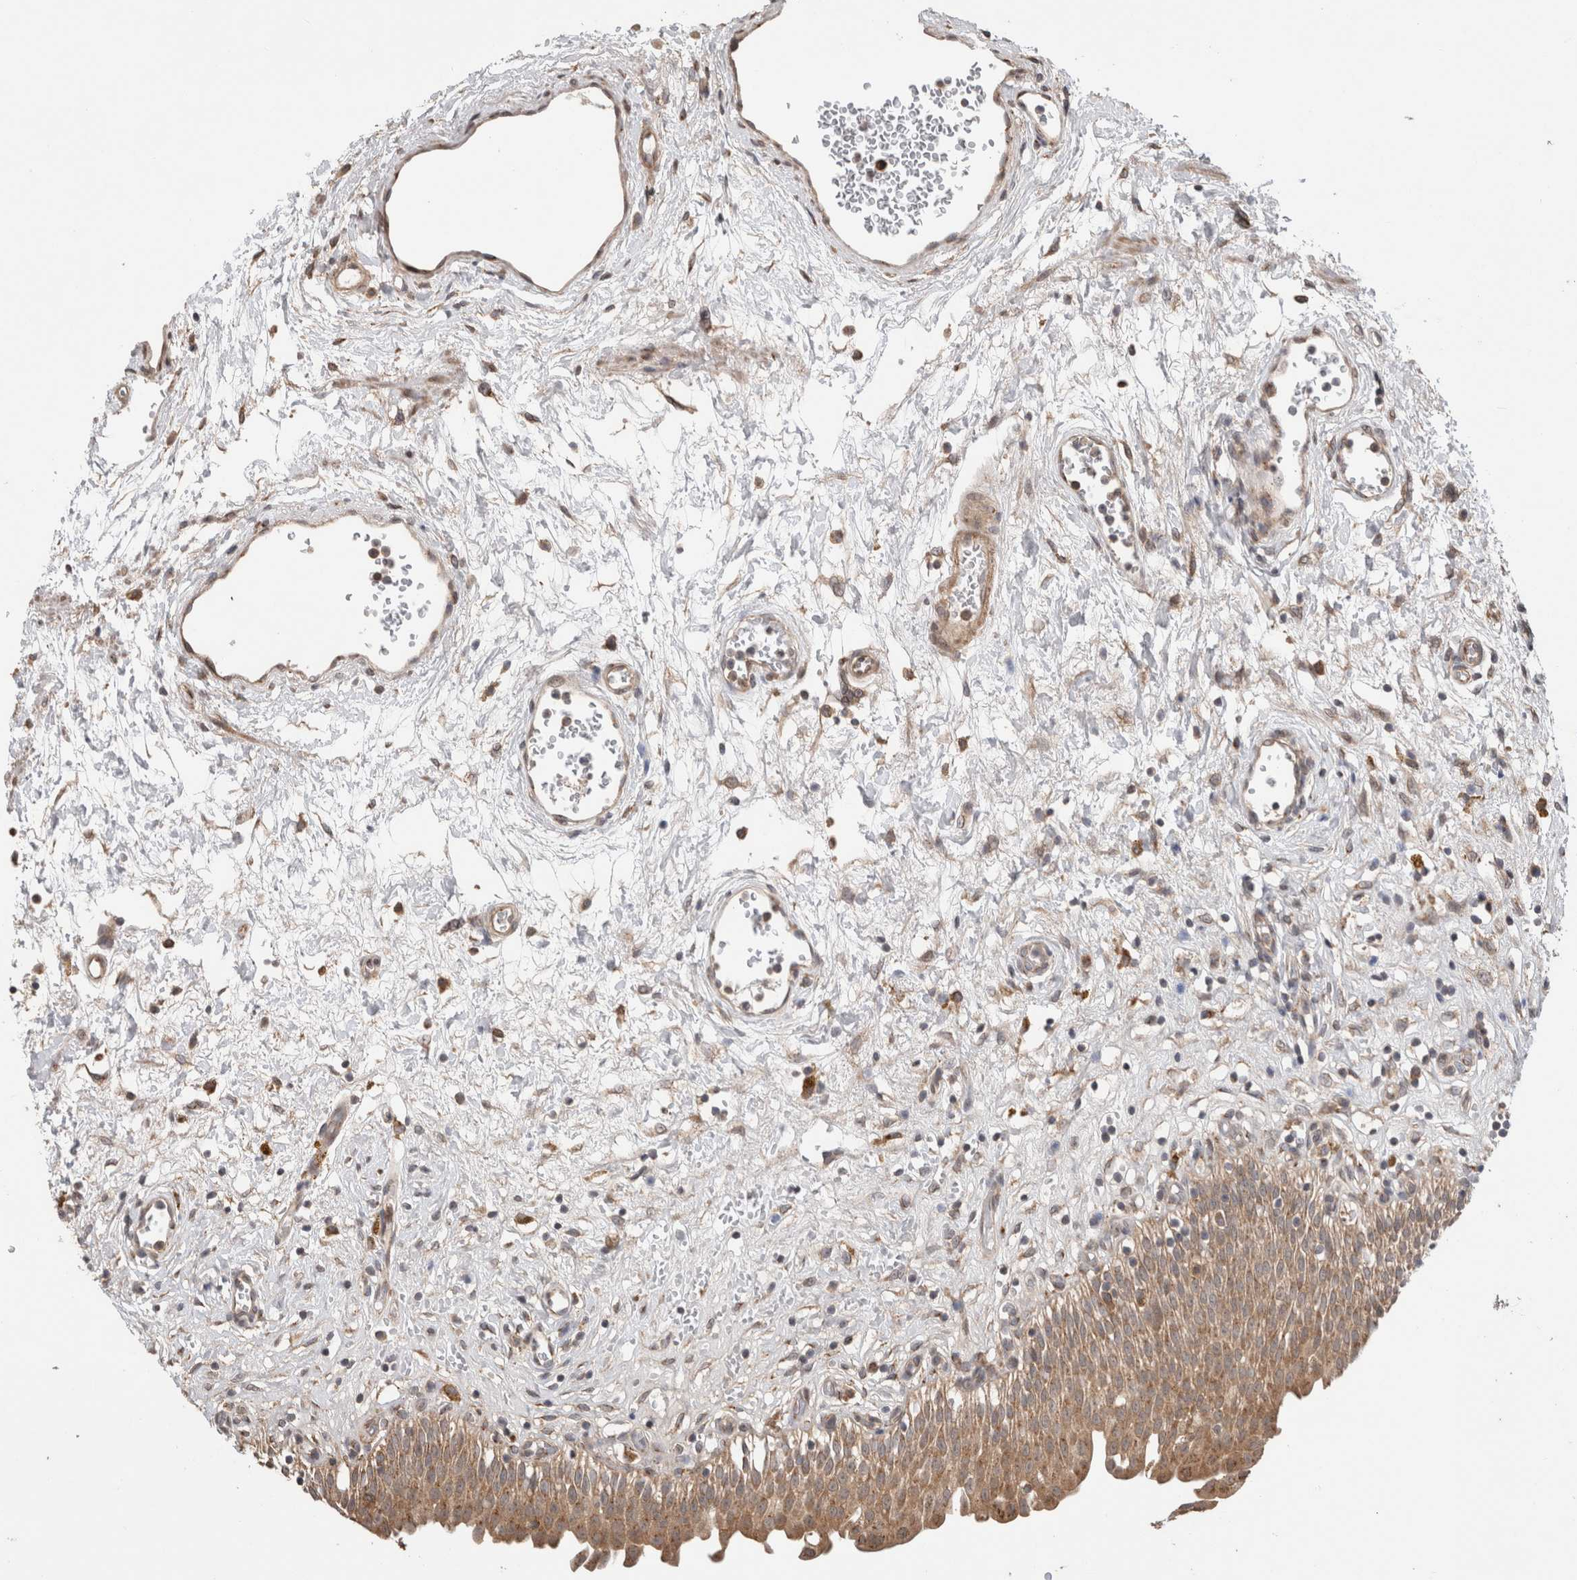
{"staining": {"intensity": "moderate", "quantity": ">75%", "location": "cytoplasmic/membranous"}, "tissue": "urinary bladder", "cell_type": "Urothelial cells", "image_type": "normal", "snomed": [{"axis": "morphology", "description": "Urothelial carcinoma, High grade"}, {"axis": "topography", "description": "Urinary bladder"}], "caption": "An immunohistochemistry photomicrograph of benign tissue is shown. Protein staining in brown labels moderate cytoplasmic/membranous positivity in urinary bladder within urothelial cells.", "gene": "TRIM5", "patient": {"sex": "male", "age": 46}}